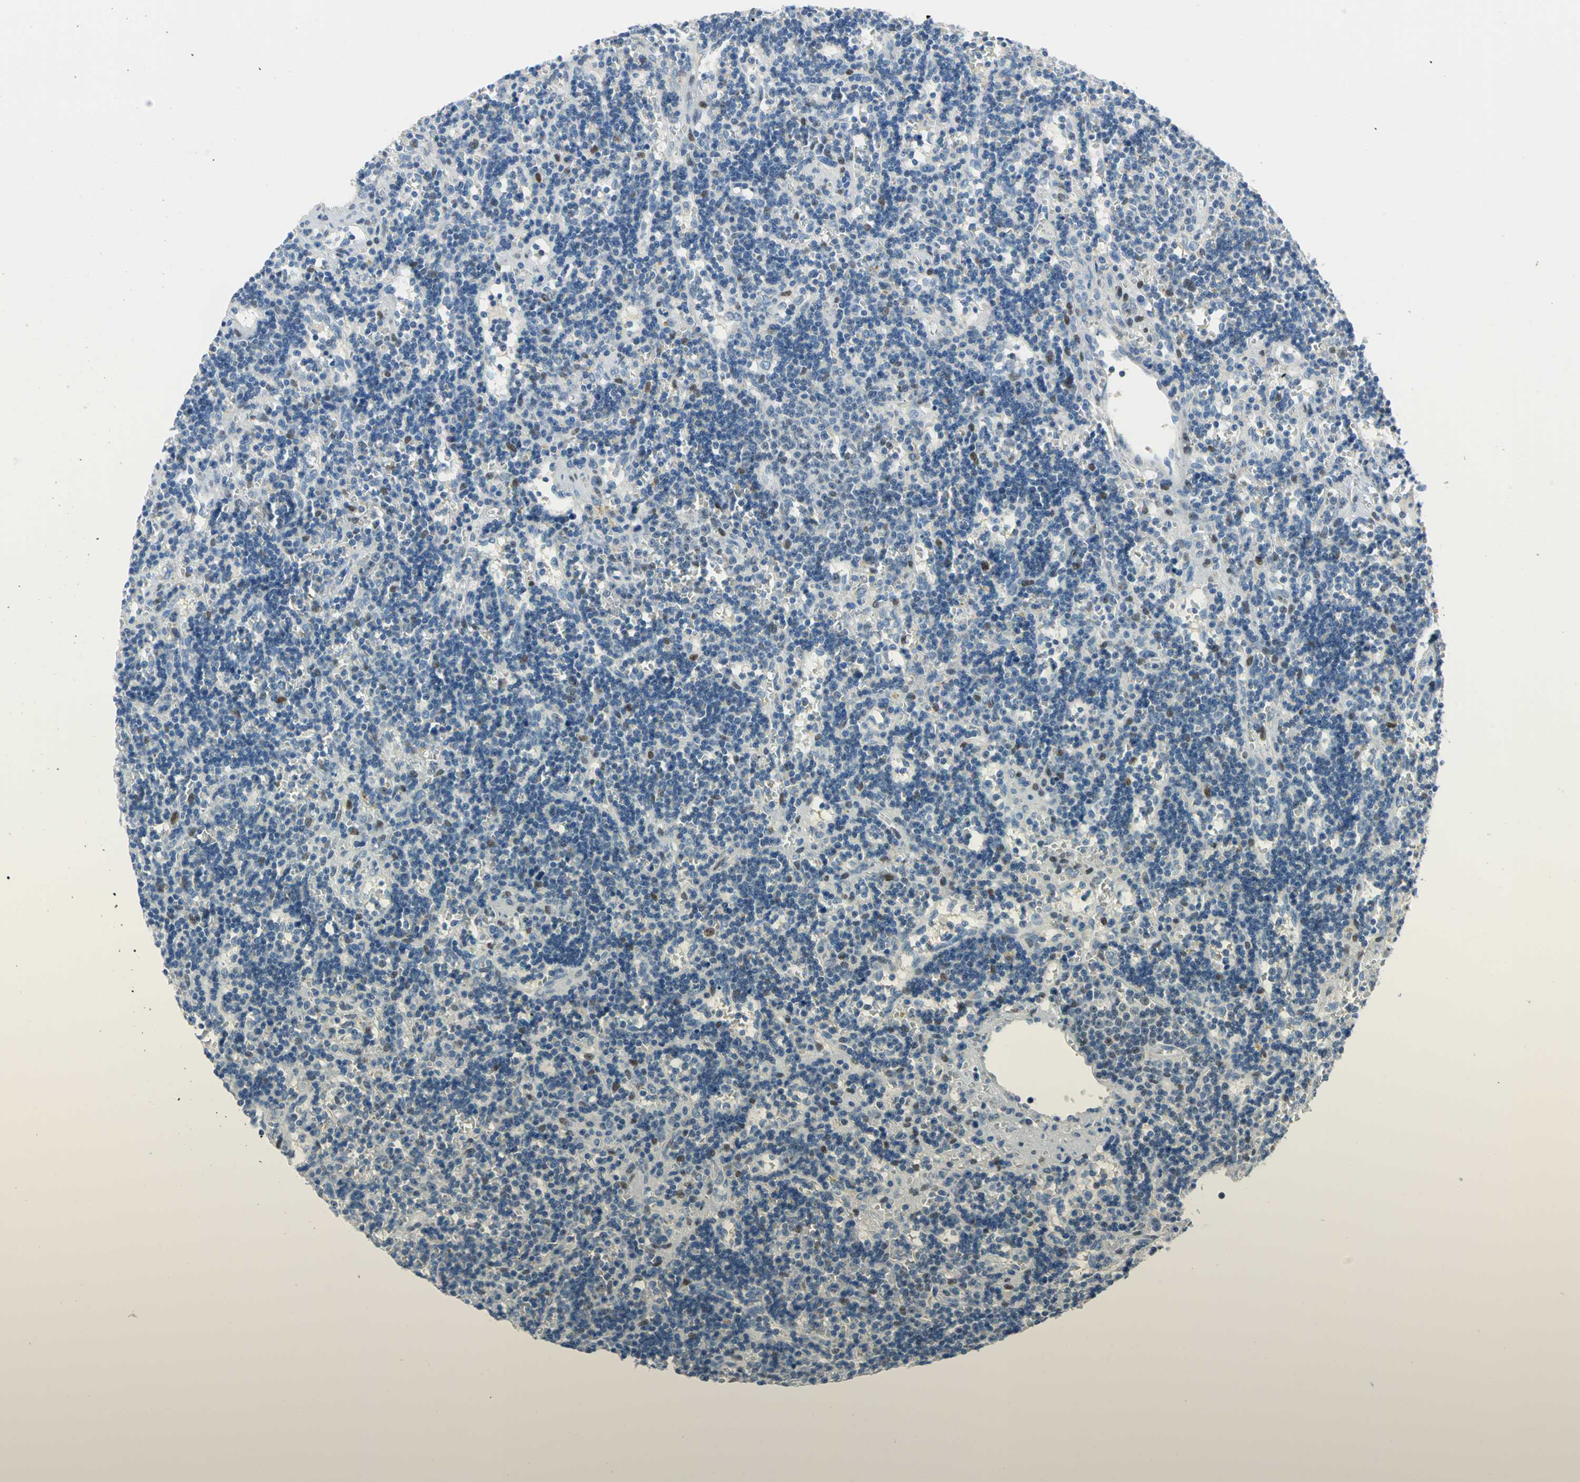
{"staining": {"intensity": "weak", "quantity": "<25%", "location": "nuclear"}, "tissue": "lymphoma", "cell_type": "Tumor cells", "image_type": "cancer", "snomed": [{"axis": "morphology", "description": "Malignant lymphoma, non-Hodgkin's type, Low grade"}, {"axis": "topography", "description": "Spleen"}], "caption": "The micrograph shows no staining of tumor cells in lymphoma.", "gene": "NAB2", "patient": {"sex": "male", "age": 60}}